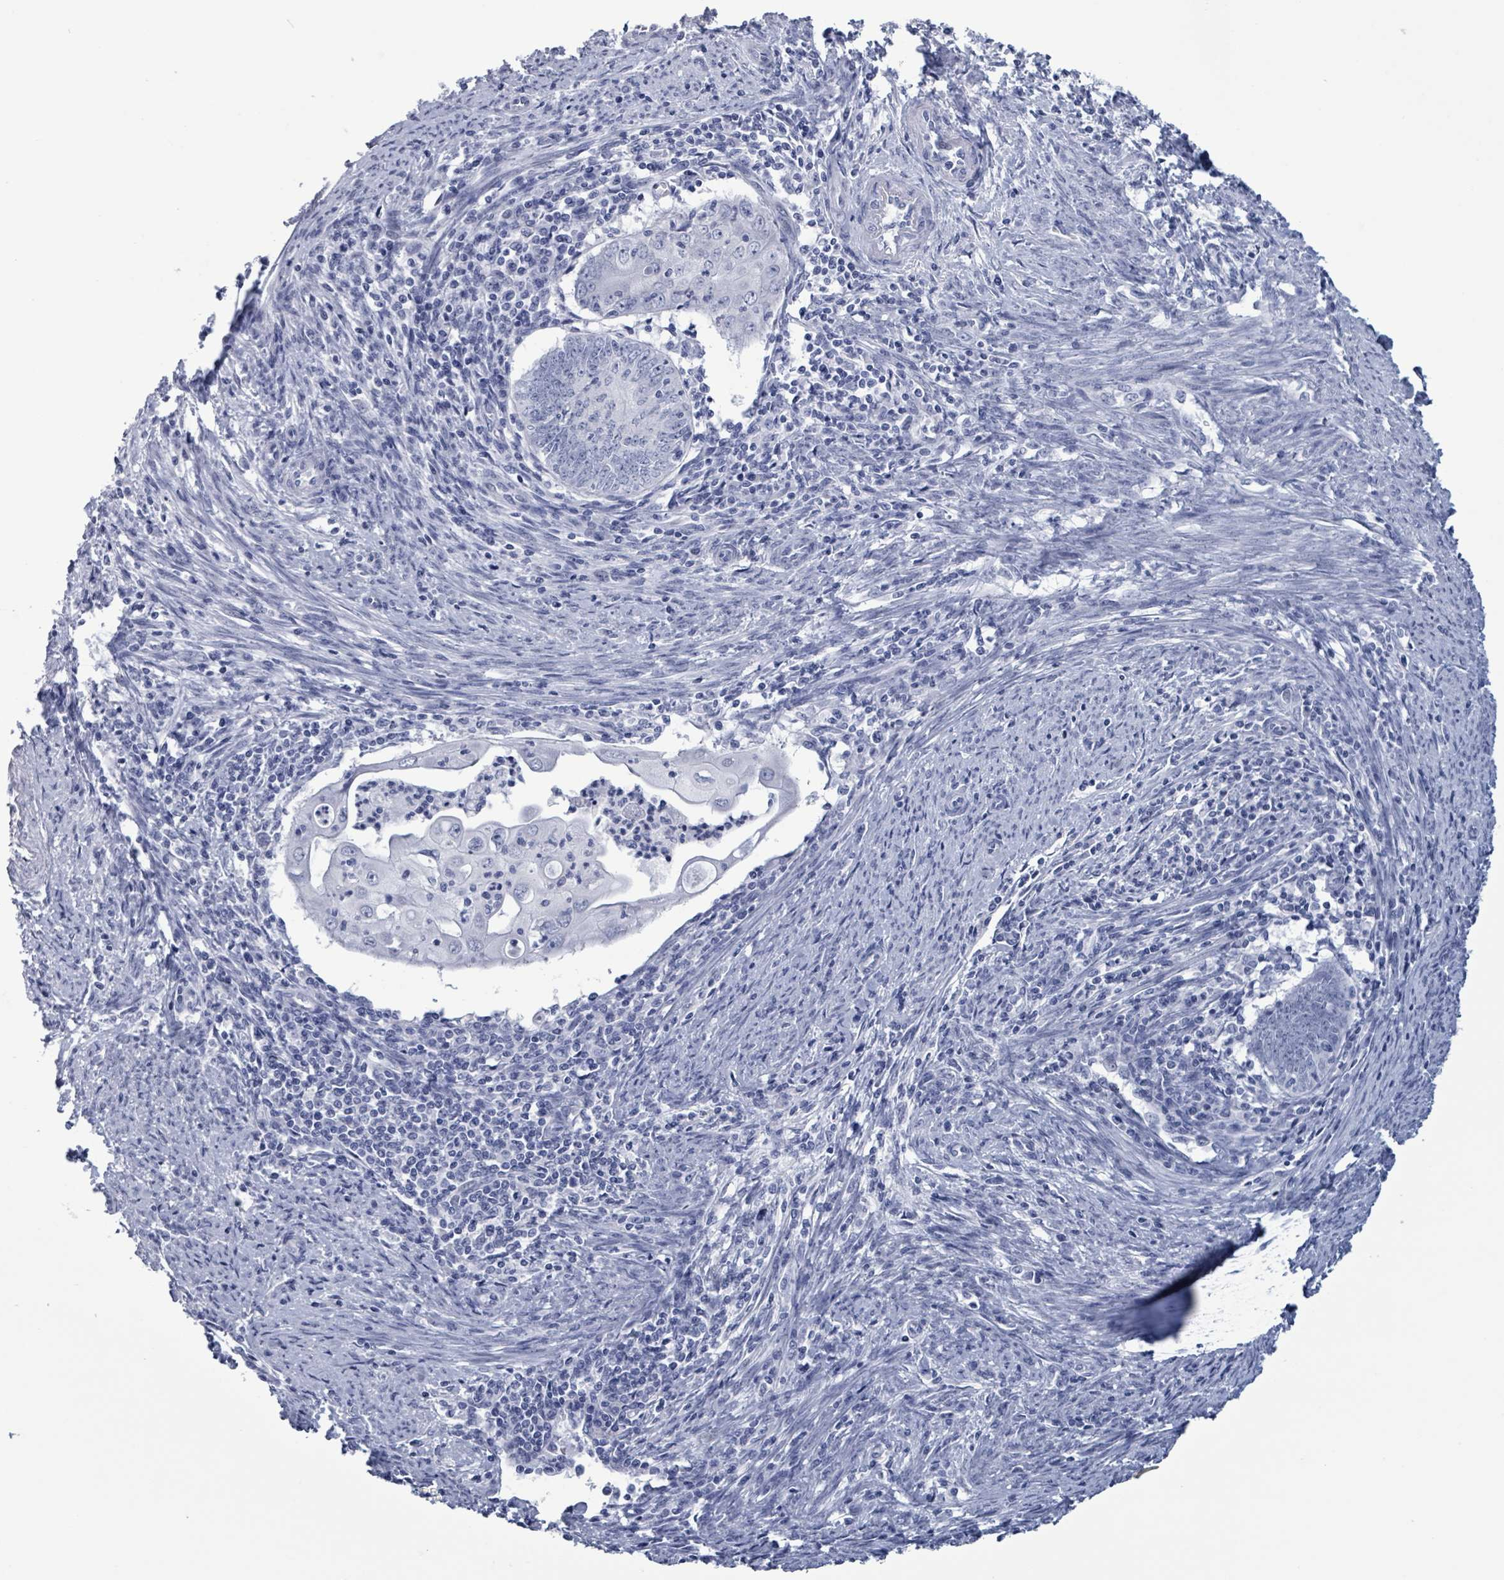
{"staining": {"intensity": "negative", "quantity": "none", "location": "none"}, "tissue": "endometrial cancer", "cell_type": "Tumor cells", "image_type": "cancer", "snomed": [{"axis": "morphology", "description": "Adenocarcinoma, NOS"}, {"axis": "topography", "description": "Endometrium"}], "caption": "Tumor cells show no significant protein expression in endometrial adenocarcinoma. The staining was performed using DAB to visualize the protein expression in brown, while the nuclei were stained in blue with hematoxylin (Magnification: 20x).", "gene": "NKX2-1", "patient": {"sex": "female", "age": 60}}